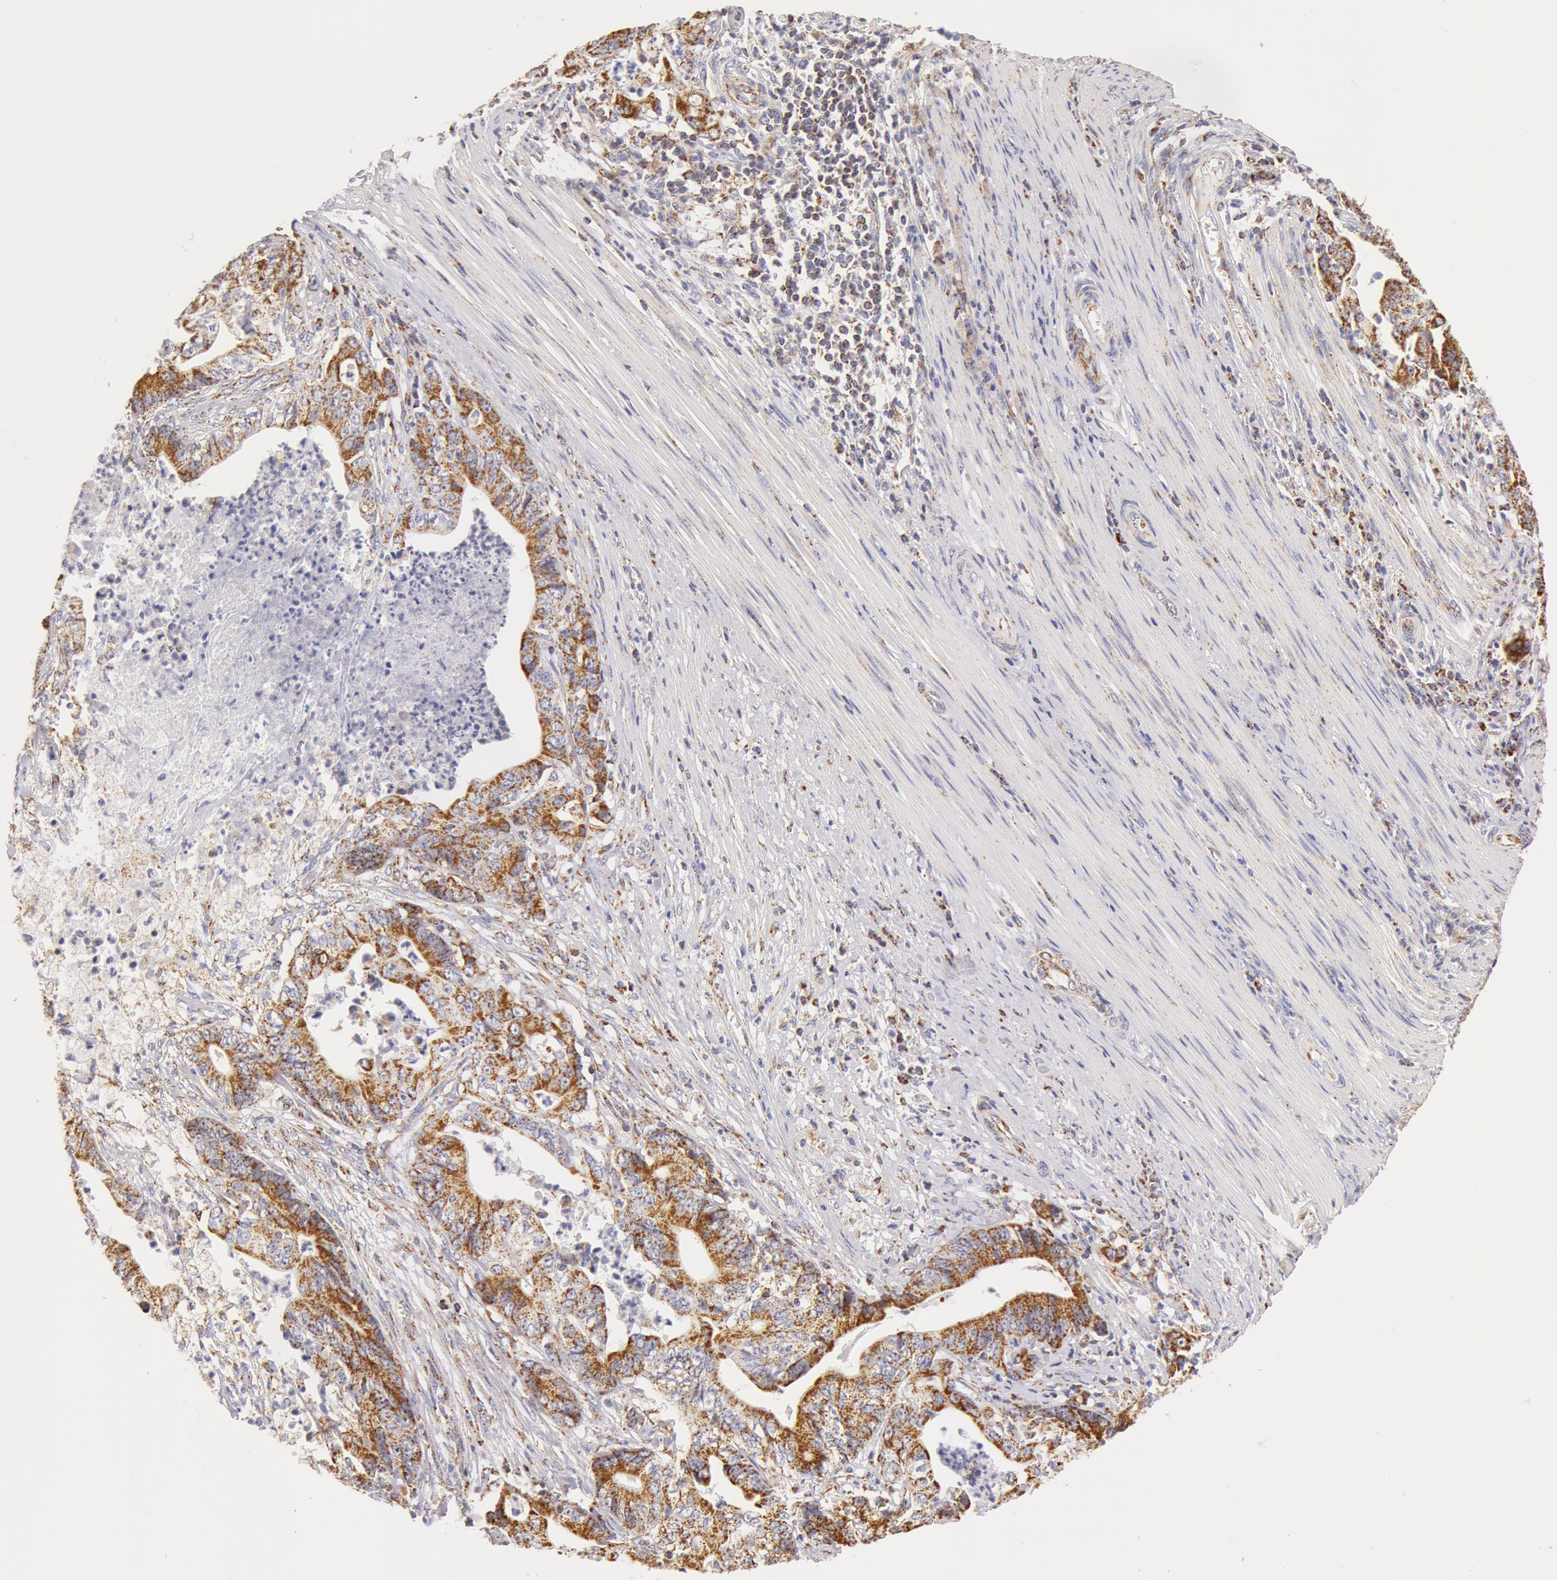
{"staining": {"intensity": "moderate", "quantity": ">75%", "location": "cytoplasmic/membranous"}, "tissue": "stomach cancer", "cell_type": "Tumor cells", "image_type": "cancer", "snomed": [{"axis": "morphology", "description": "Adenocarcinoma, NOS"}, {"axis": "topography", "description": "Stomach, lower"}], "caption": "High-magnification brightfield microscopy of stomach cancer (adenocarcinoma) stained with DAB (3,3'-diaminobenzidine) (brown) and counterstained with hematoxylin (blue). tumor cells exhibit moderate cytoplasmic/membranous expression is appreciated in about>75% of cells. (Brightfield microscopy of DAB IHC at high magnification).", "gene": "ATP5F1B", "patient": {"sex": "female", "age": 86}}